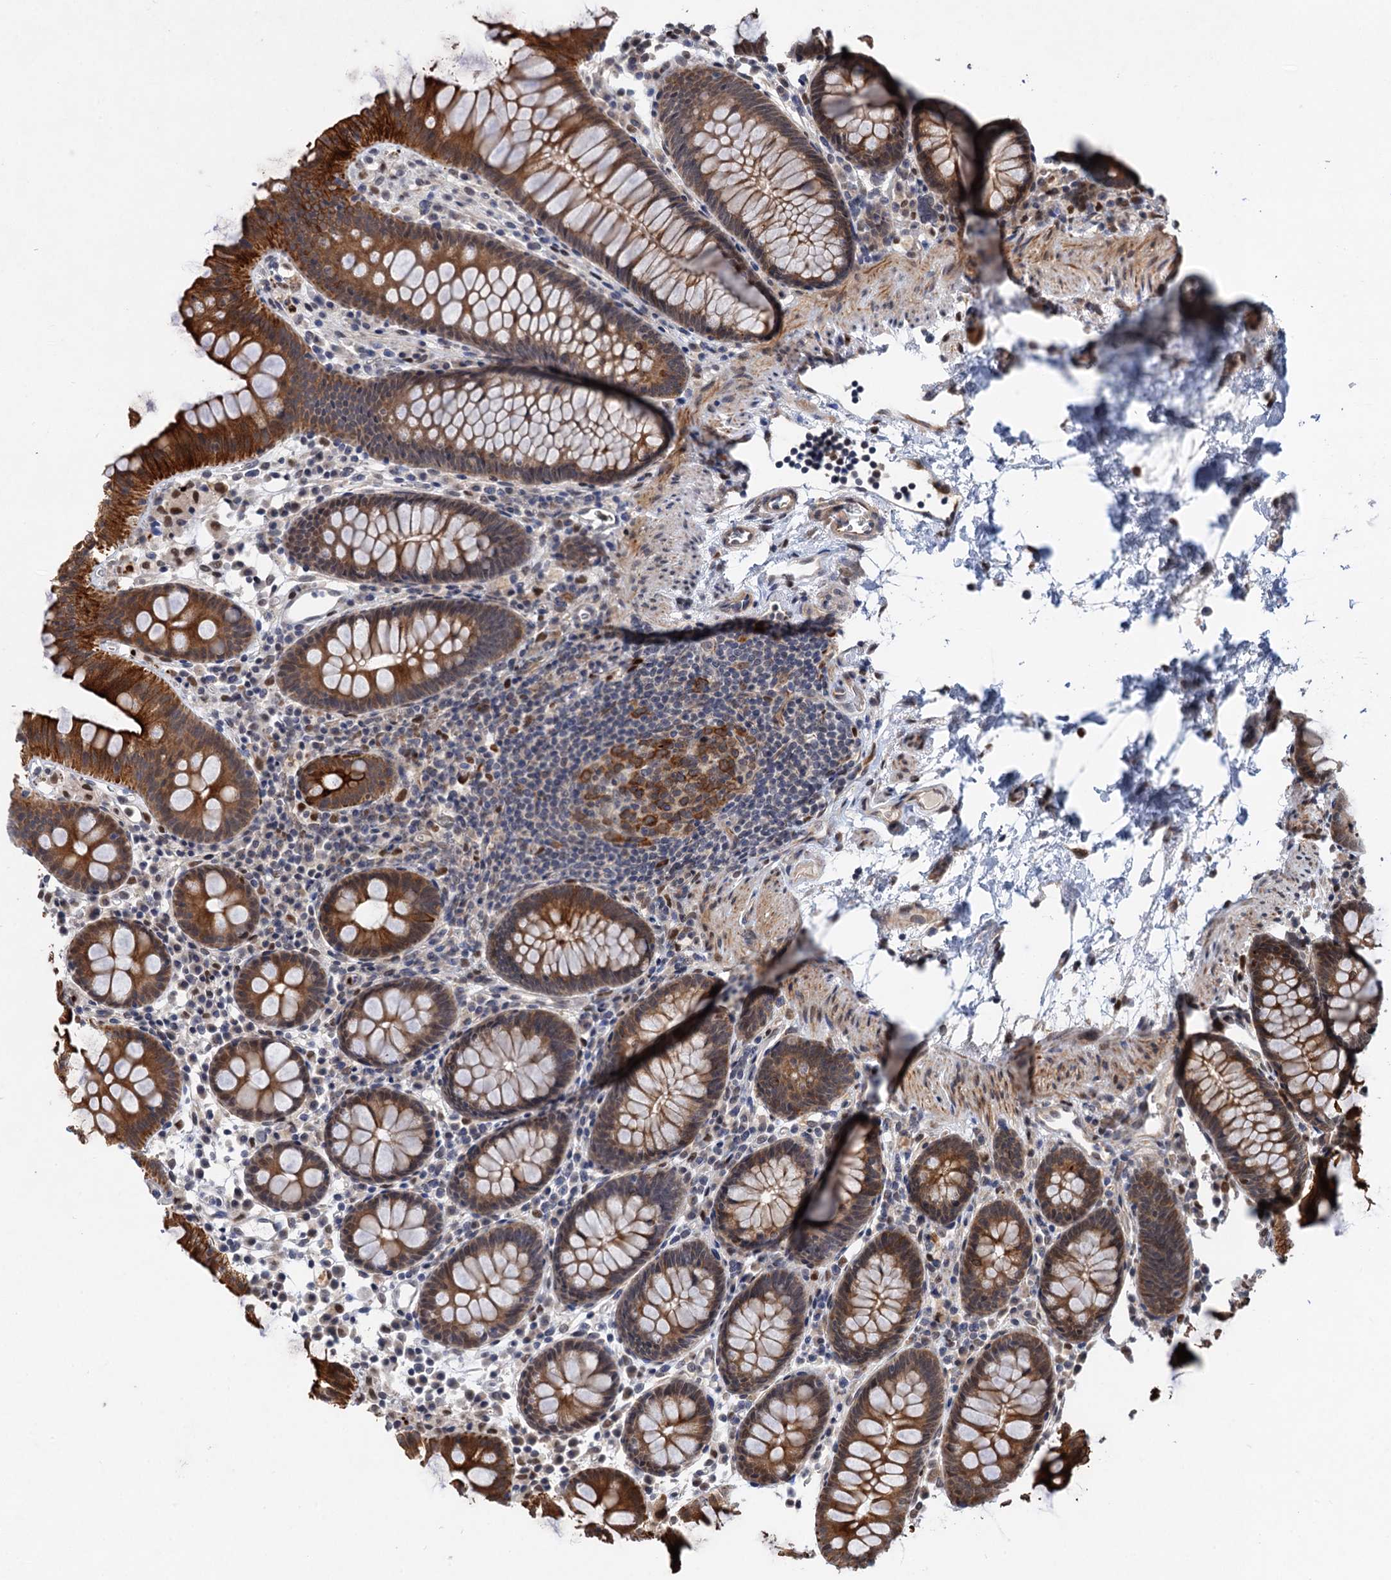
{"staining": {"intensity": "moderate", "quantity": ">75%", "location": "cytoplasmic/membranous"}, "tissue": "colon", "cell_type": "Endothelial cells", "image_type": "normal", "snomed": [{"axis": "morphology", "description": "Normal tissue, NOS"}, {"axis": "topography", "description": "Colon"}], "caption": "Immunohistochemistry histopathology image of unremarkable colon: human colon stained using immunohistochemistry demonstrates medium levels of moderate protein expression localized specifically in the cytoplasmic/membranous of endothelial cells, appearing as a cytoplasmic/membranous brown color.", "gene": "TTC31", "patient": {"sex": "male", "age": 75}}